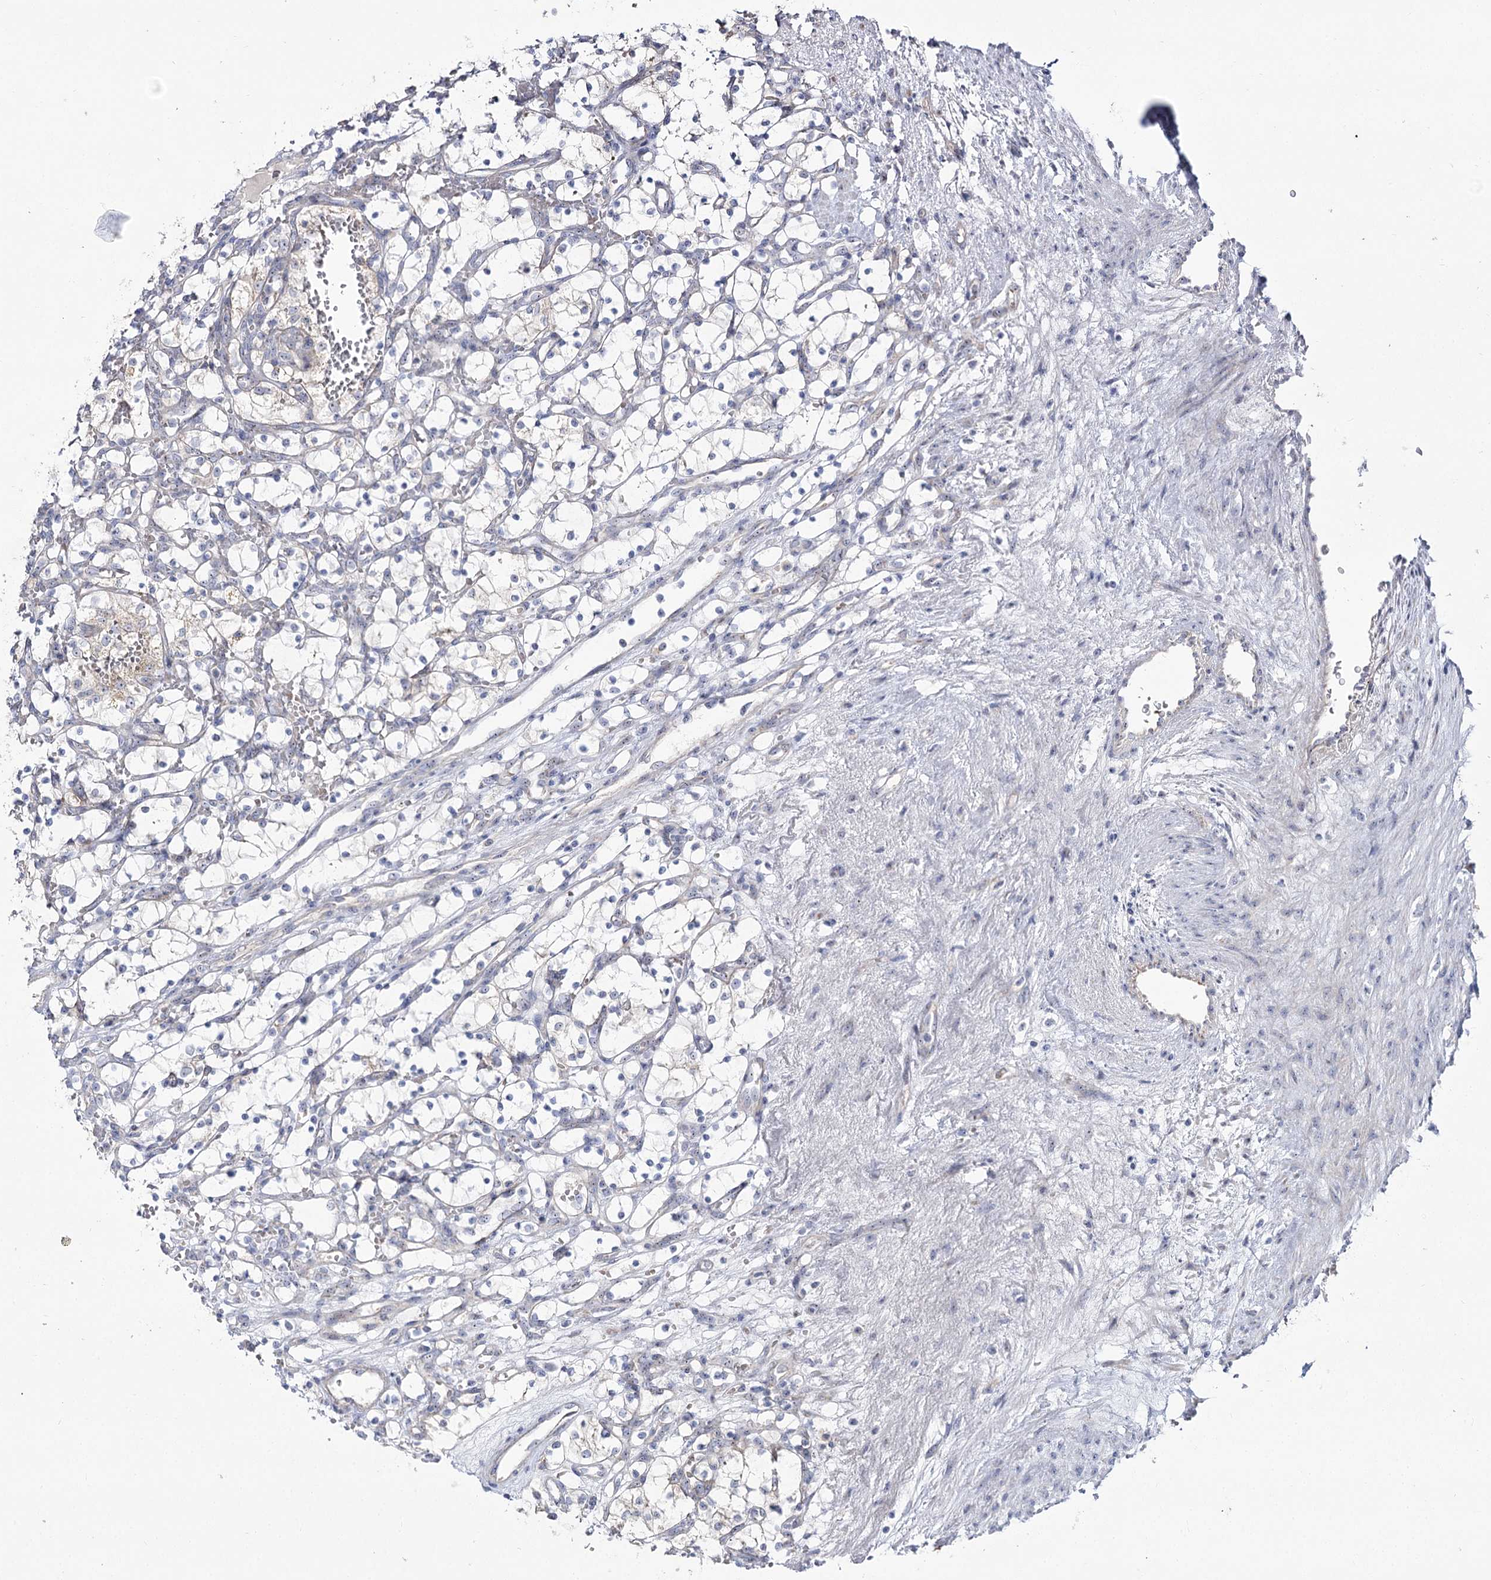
{"staining": {"intensity": "negative", "quantity": "none", "location": "none"}, "tissue": "renal cancer", "cell_type": "Tumor cells", "image_type": "cancer", "snomed": [{"axis": "morphology", "description": "Adenocarcinoma, NOS"}, {"axis": "topography", "description": "Kidney"}], "caption": "The immunohistochemistry (IHC) micrograph has no significant positivity in tumor cells of renal cancer tissue. (Immunohistochemistry (ihc), brightfield microscopy, high magnification).", "gene": "SUOX", "patient": {"sex": "female", "age": 69}}